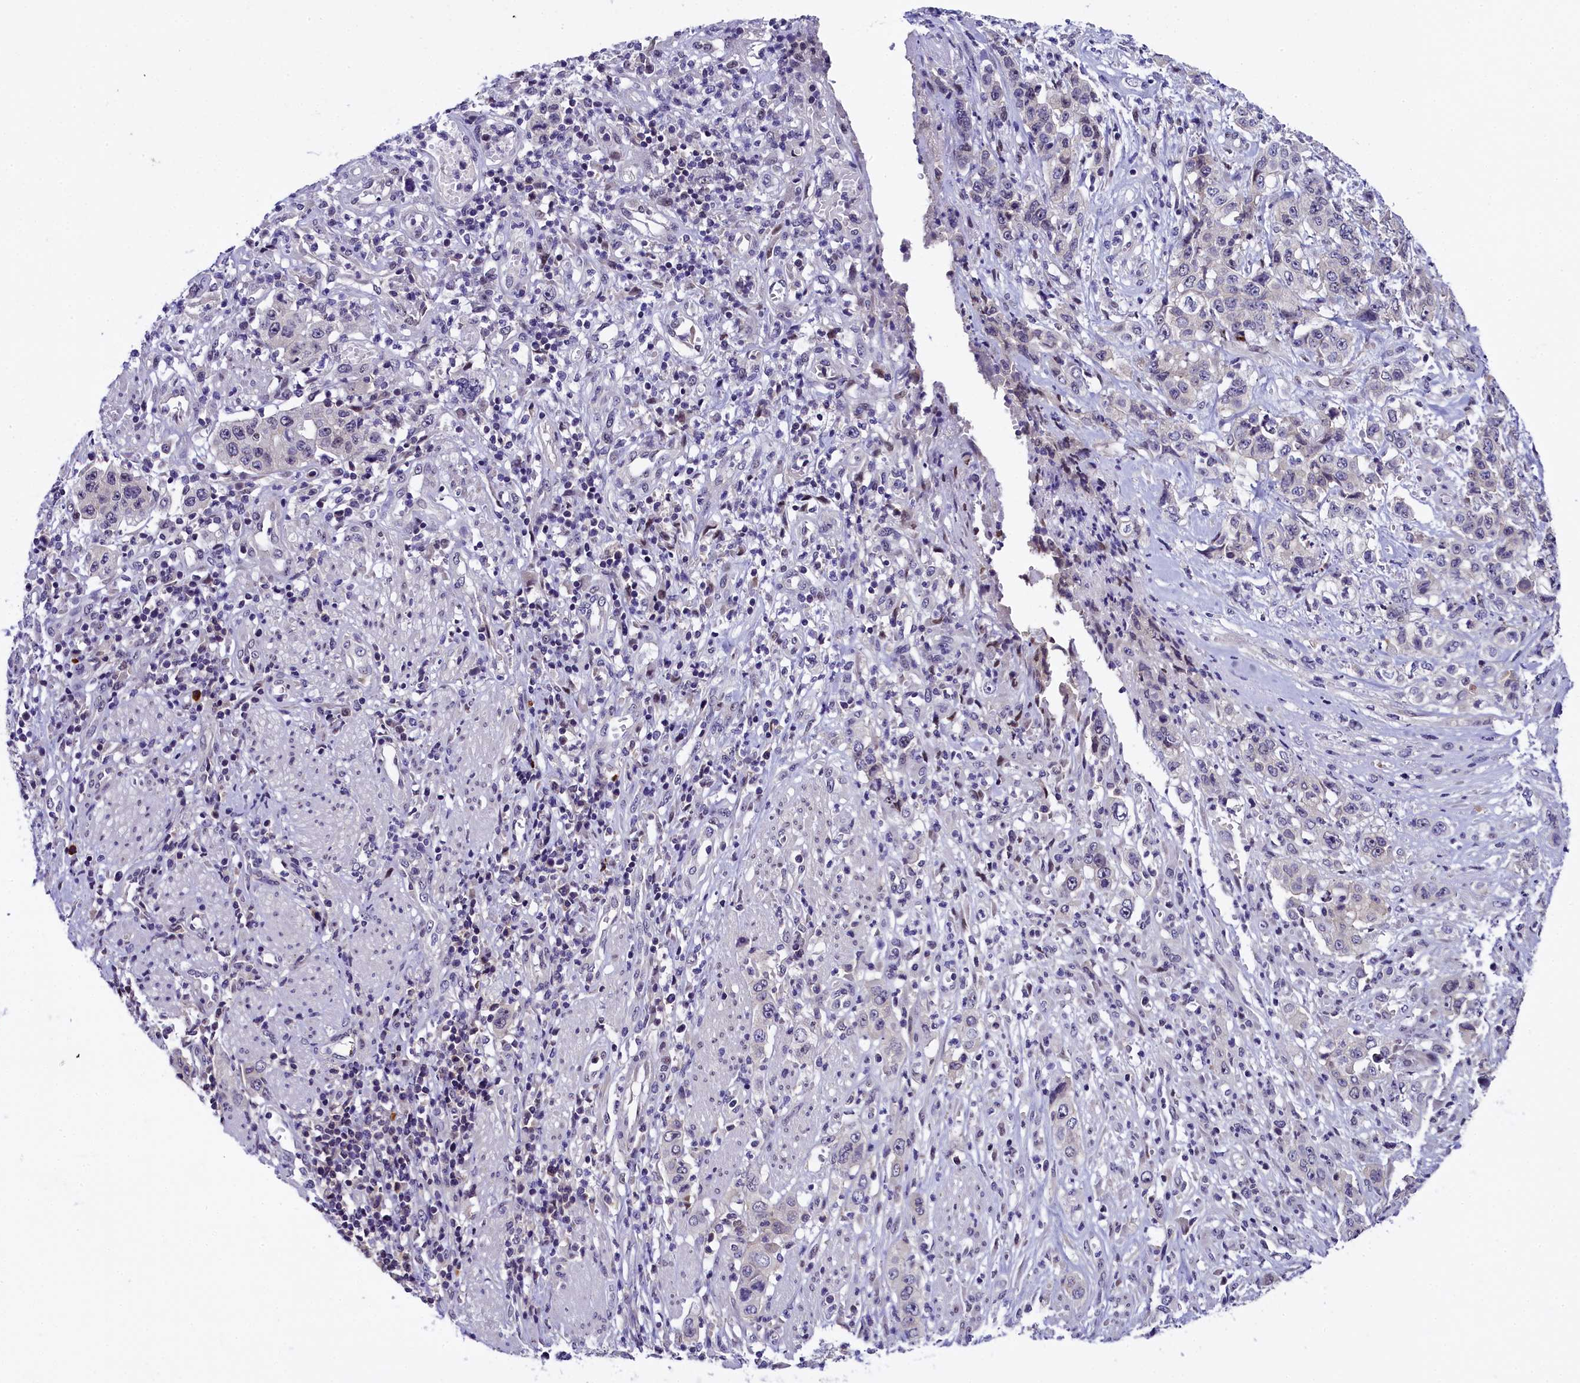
{"staining": {"intensity": "negative", "quantity": "none", "location": "none"}, "tissue": "stomach cancer", "cell_type": "Tumor cells", "image_type": "cancer", "snomed": [{"axis": "morphology", "description": "Adenocarcinoma, NOS"}, {"axis": "topography", "description": "Stomach, upper"}], "caption": "Immunohistochemistry (IHC) of stomach cancer (adenocarcinoma) shows no expression in tumor cells.", "gene": "ENKD1", "patient": {"sex": "male", "age": 62}}